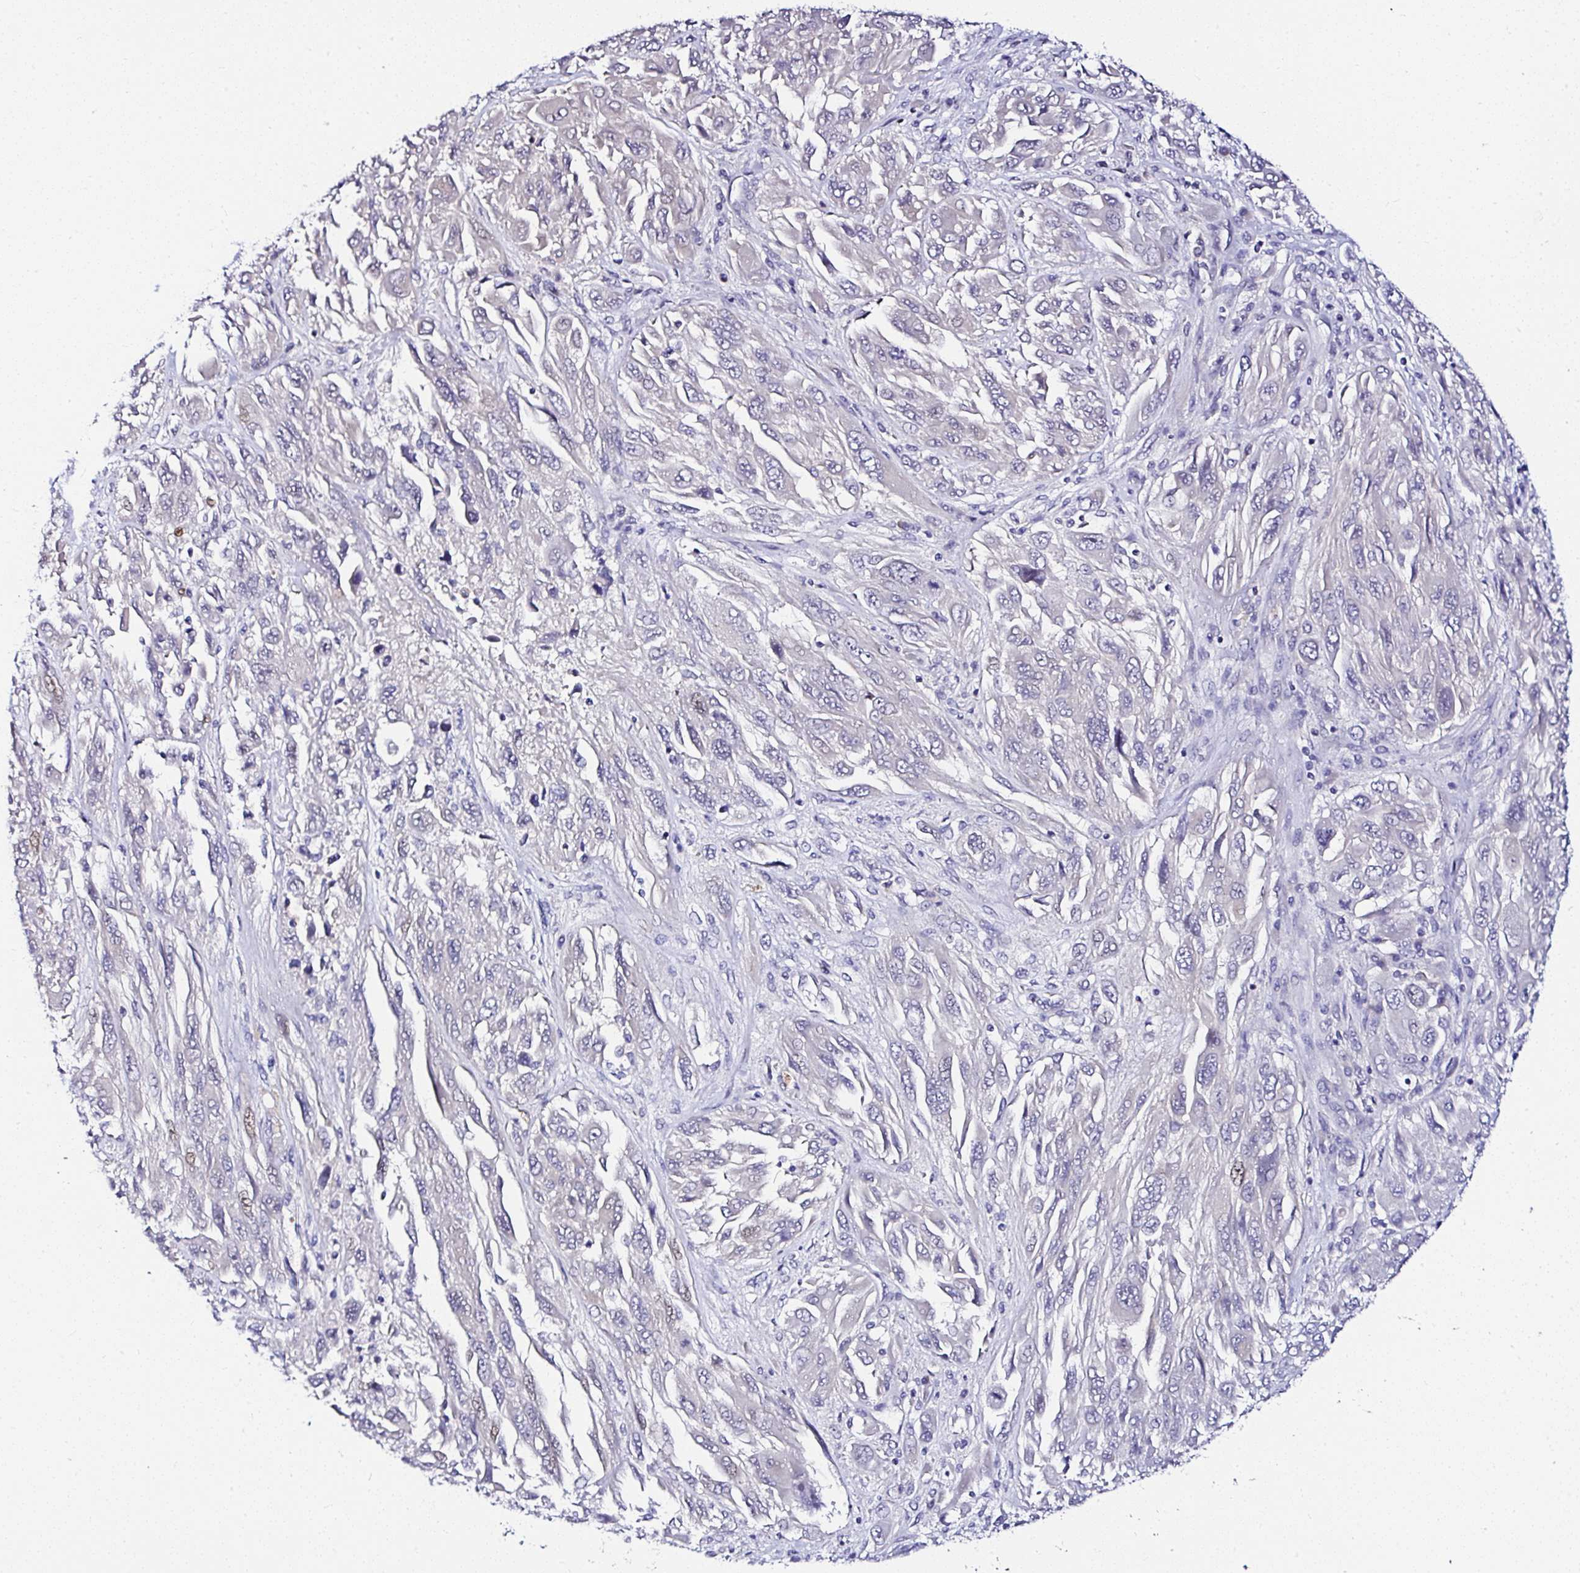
{"staining": {"intensity": "negative", "quantity": "none", "location": "none"}, "tissue": "melanoma", "cell_type": "Tumor cells", "image_type": "cancer", "snomed": [{"axis": "morphology", "description": "Malignant melanoma, NOS"}, {"axis": "topography", "description": "Skin"}], "caption": "This photomicrograph is of malignant melanoma stained with IHC to label a protein in brown with the nuclei are counter-stained blue. There is no expression in tumor cells.", "gene": "DEPDC5", "patient": {"sex": "female", "age": 91}}